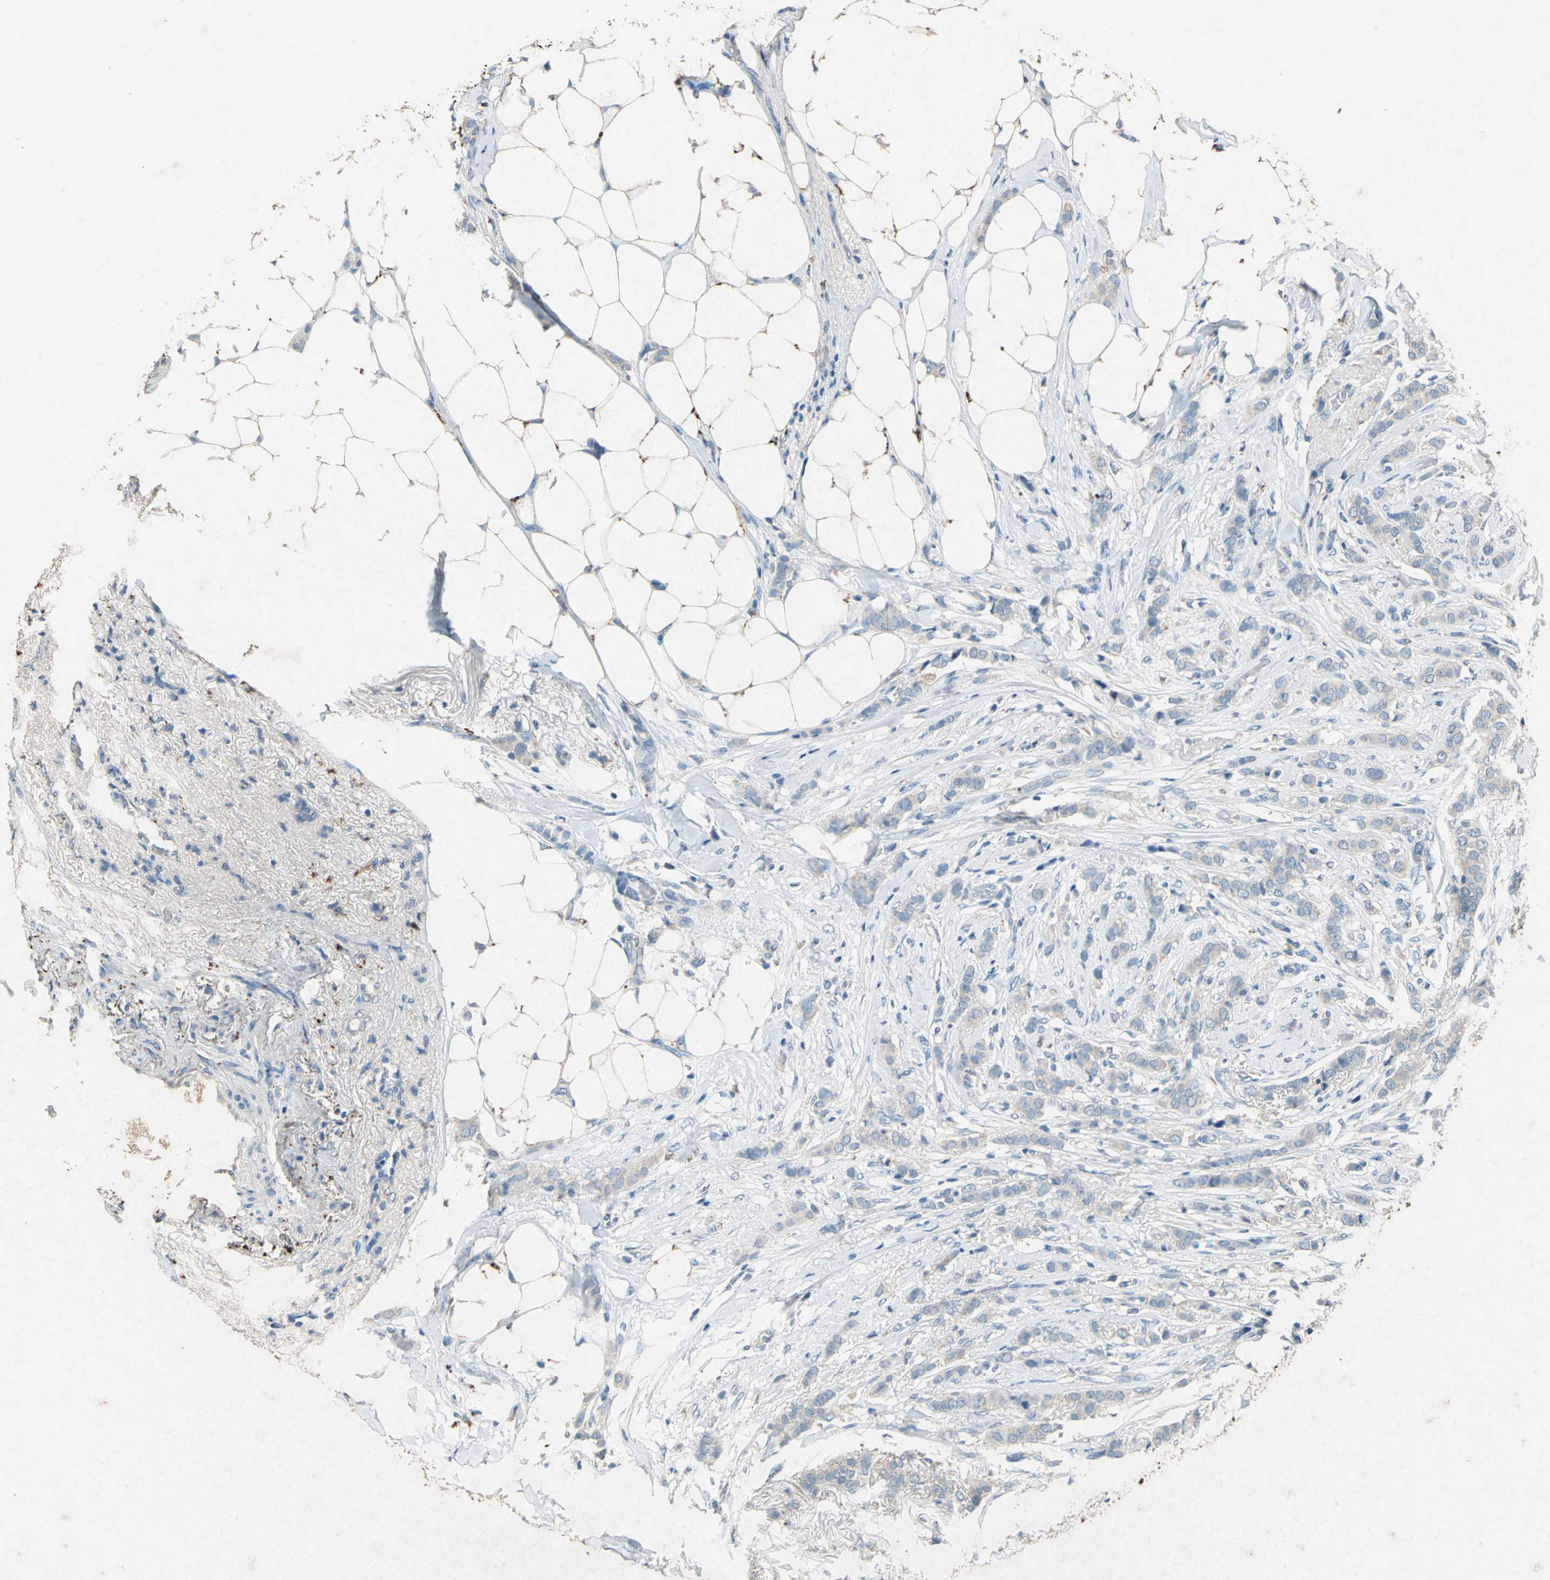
{"staining": {"intensity": "weak", "quantity": ">75%", "location": "cytoplasmic/membranous"}, "tissue": "breast cancer", "cell_type": "Tumor cells", "image_type": "cancer", "snomed": [{"axis": "morphology", "description": "Lobular carcinoma"}, {"axis": "topography", "description": "Breast"}], "caption": "Weak cytoplasmic/membranous protein expression is seen in approximately >75% of tumor cells in lobular carcinoma (breast).", "gene": "ADAMTS5", "patient": {"sex": "female", "age": 55}}